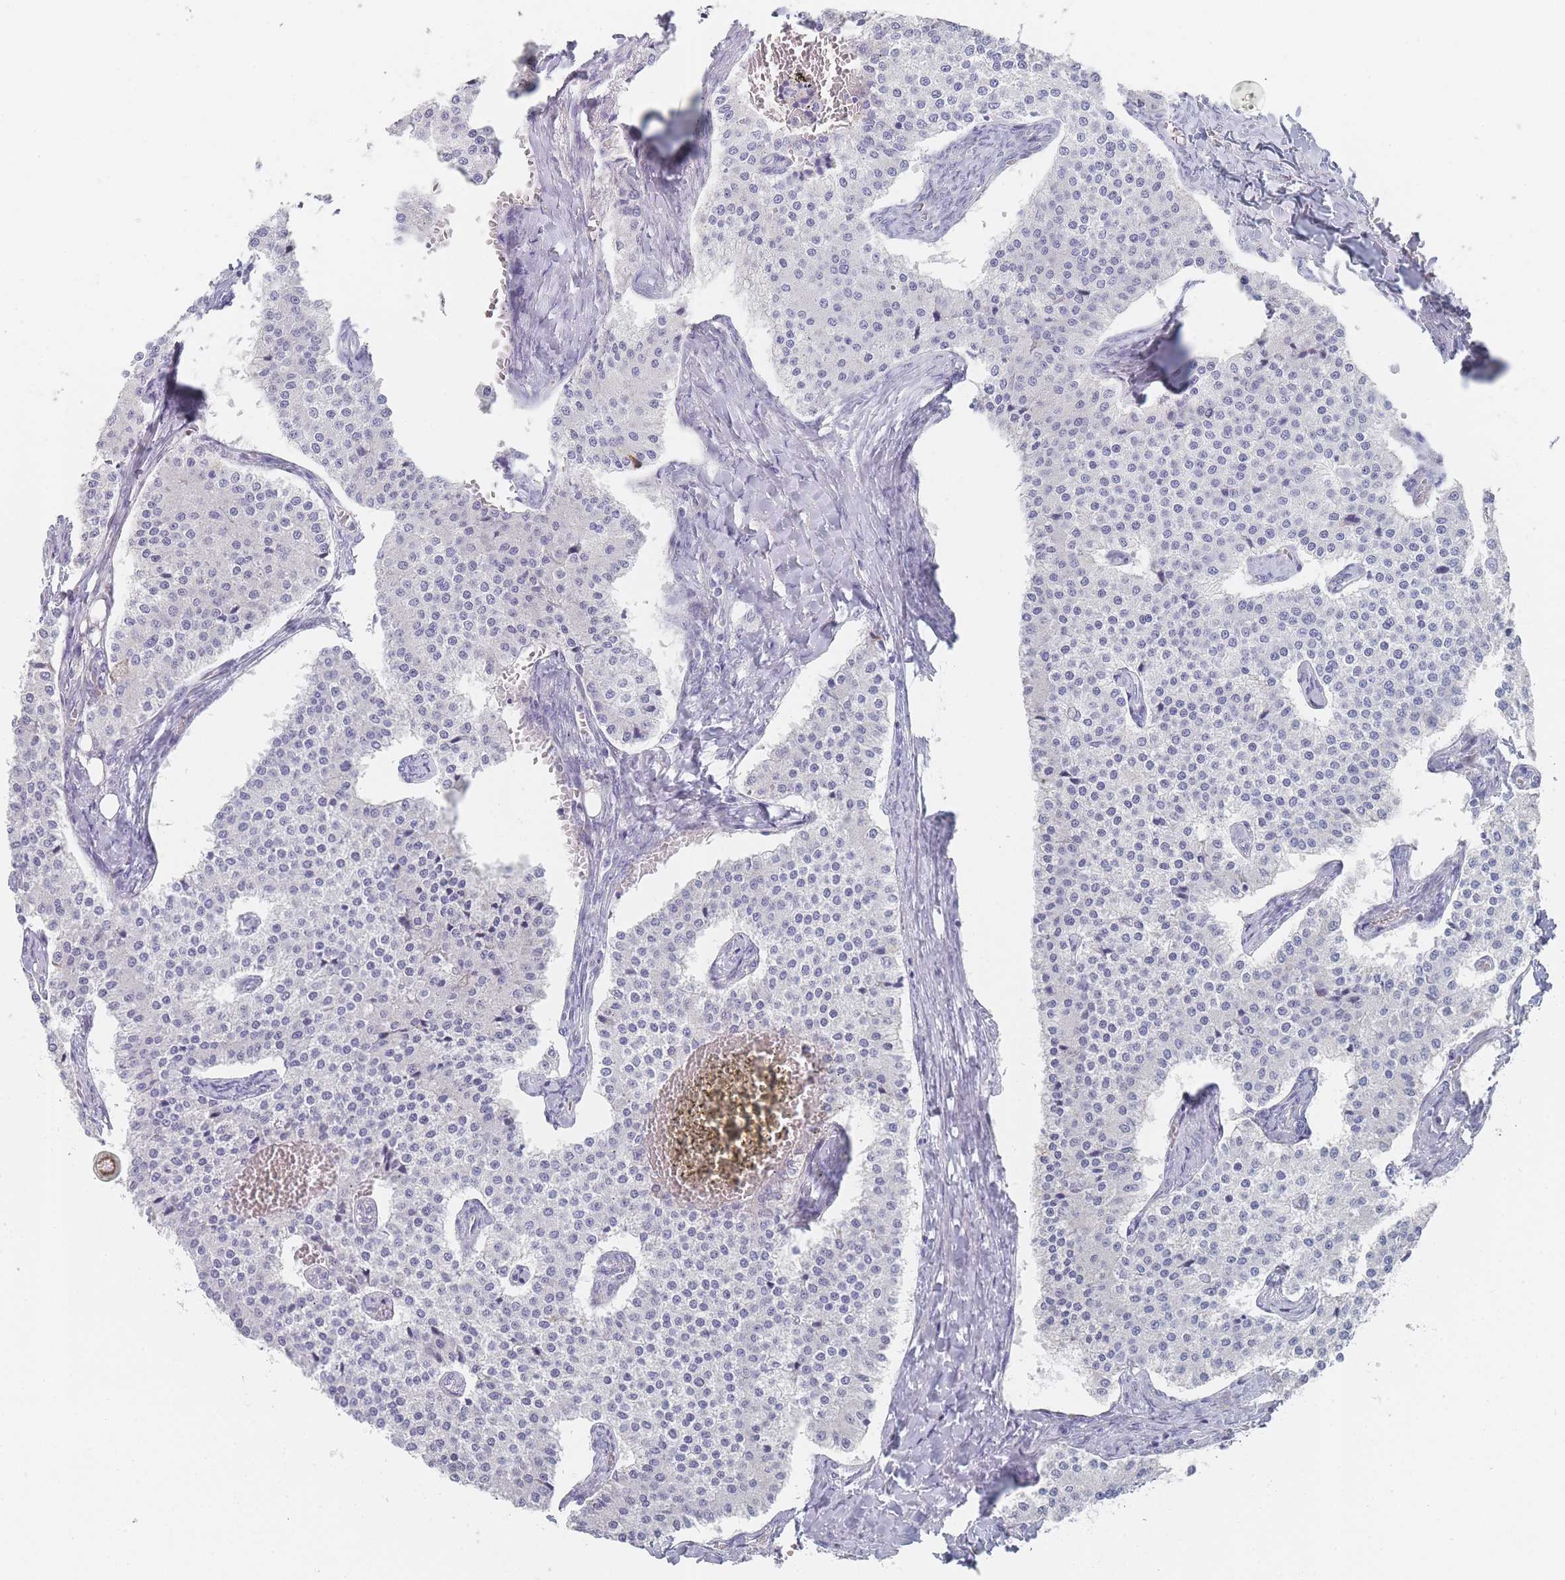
{"staining": {"intensity": "negative", "quantity": "none", "location": "none"}, "tissue": "carcinoid", "cell_type": "Tumor cells", "image_type": "cancer", "snomed": [{"axis": "morphology", "description": "Carcinoid, malignant, NOS"}, {"axis": "topography", "description": "Colon"}], "caption": "A histopathology image of carcinoid stained for a protein shows no brown staining in tumor cells.", "gene": "IMPG1", "patient": {"sex": "female", "age": 52}}